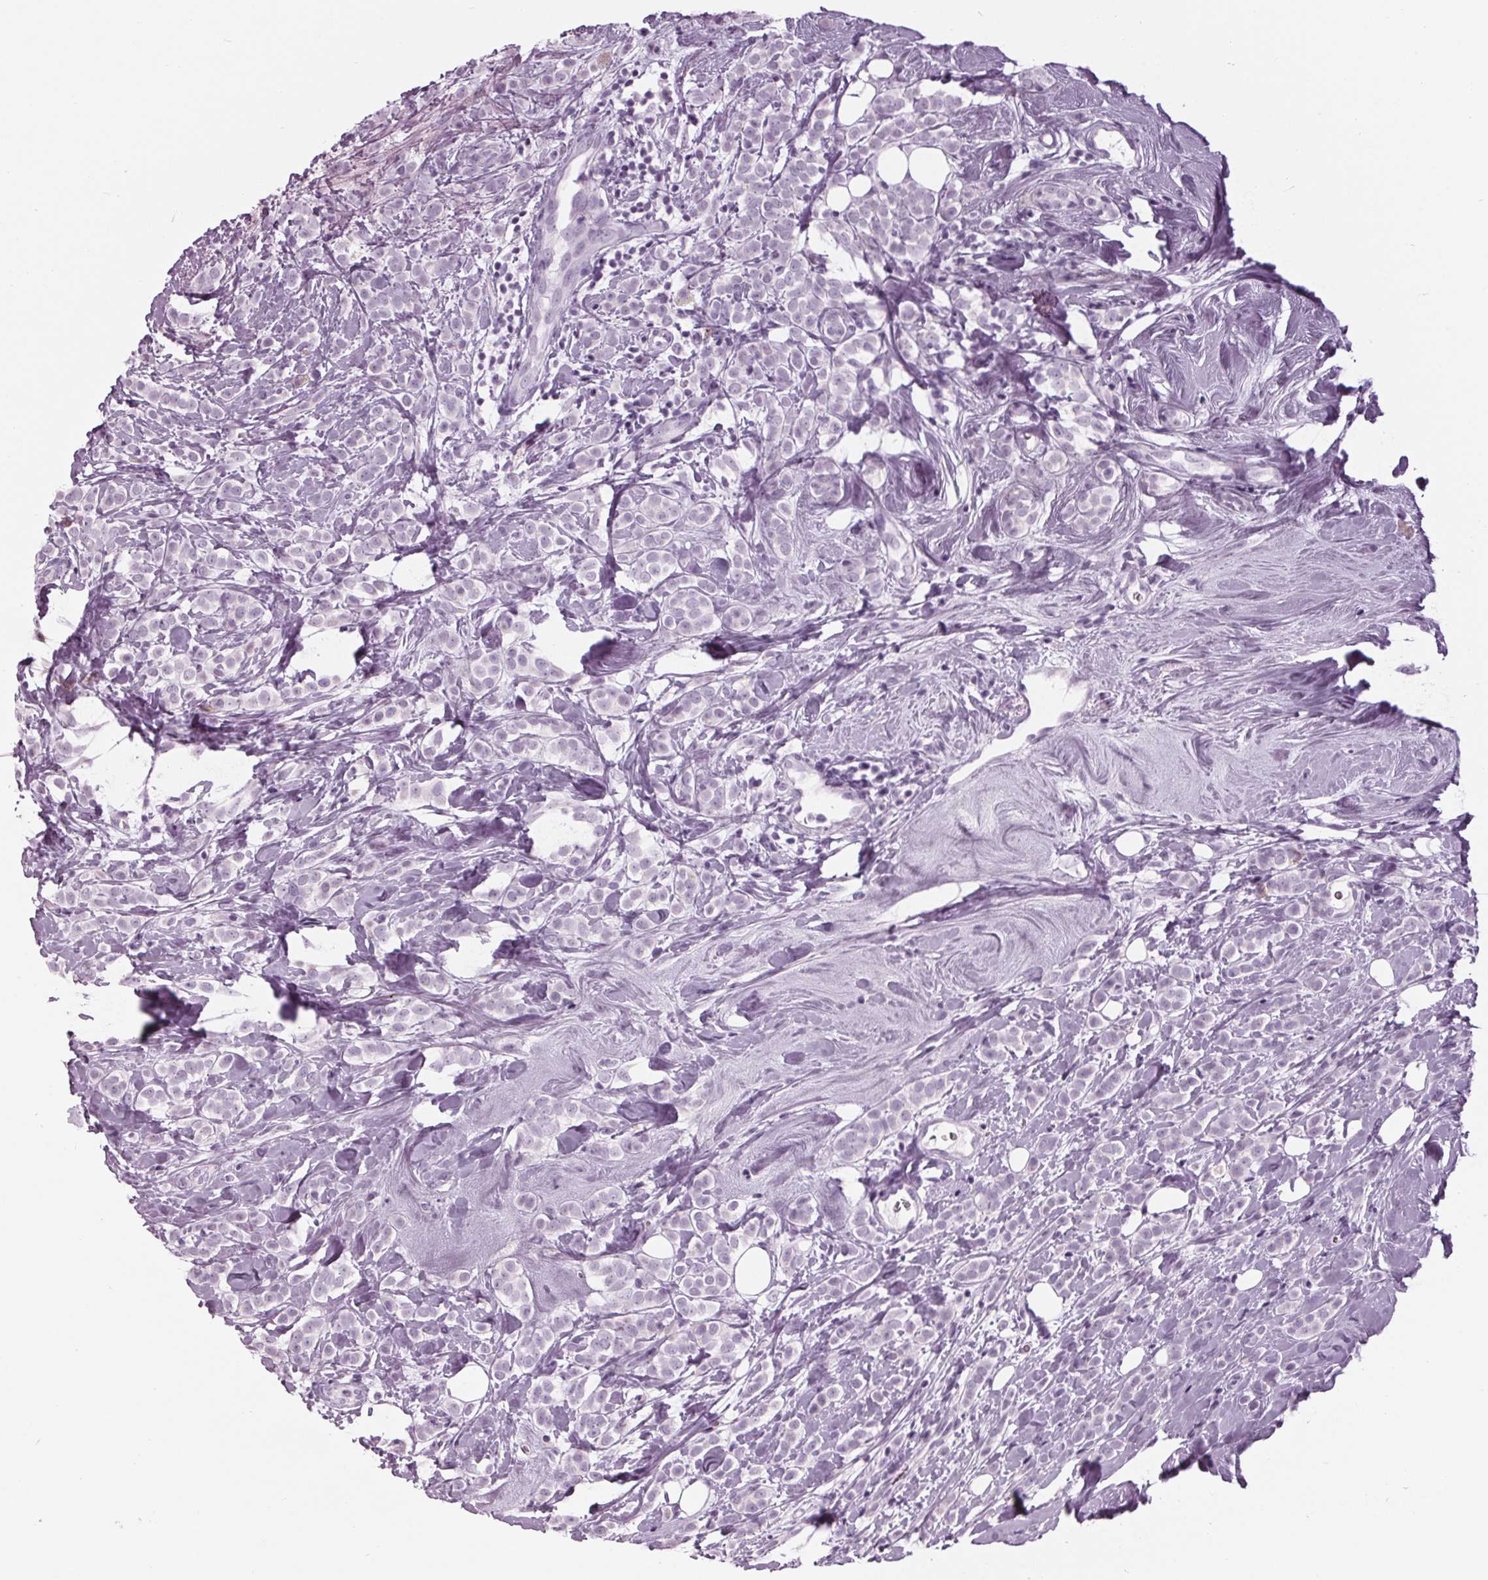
{"staining": {"intensity": "negative", "quantity": "none", "location": "none"}, "tissue": "breast cancer", "cell_type": "Tumor cells", "image_type": "cancer", "snomed": [{"axis": "morphology", "description": "Lobular carcinoma"}, {"axis": "topography", "description": "Breast"}], "caption": "Tumor cells are negative for brown protein staining in breast cancer (lobular carcinoma).", "gene": "CYP3A43", "patient": {"sex": "female", "age": 49}}